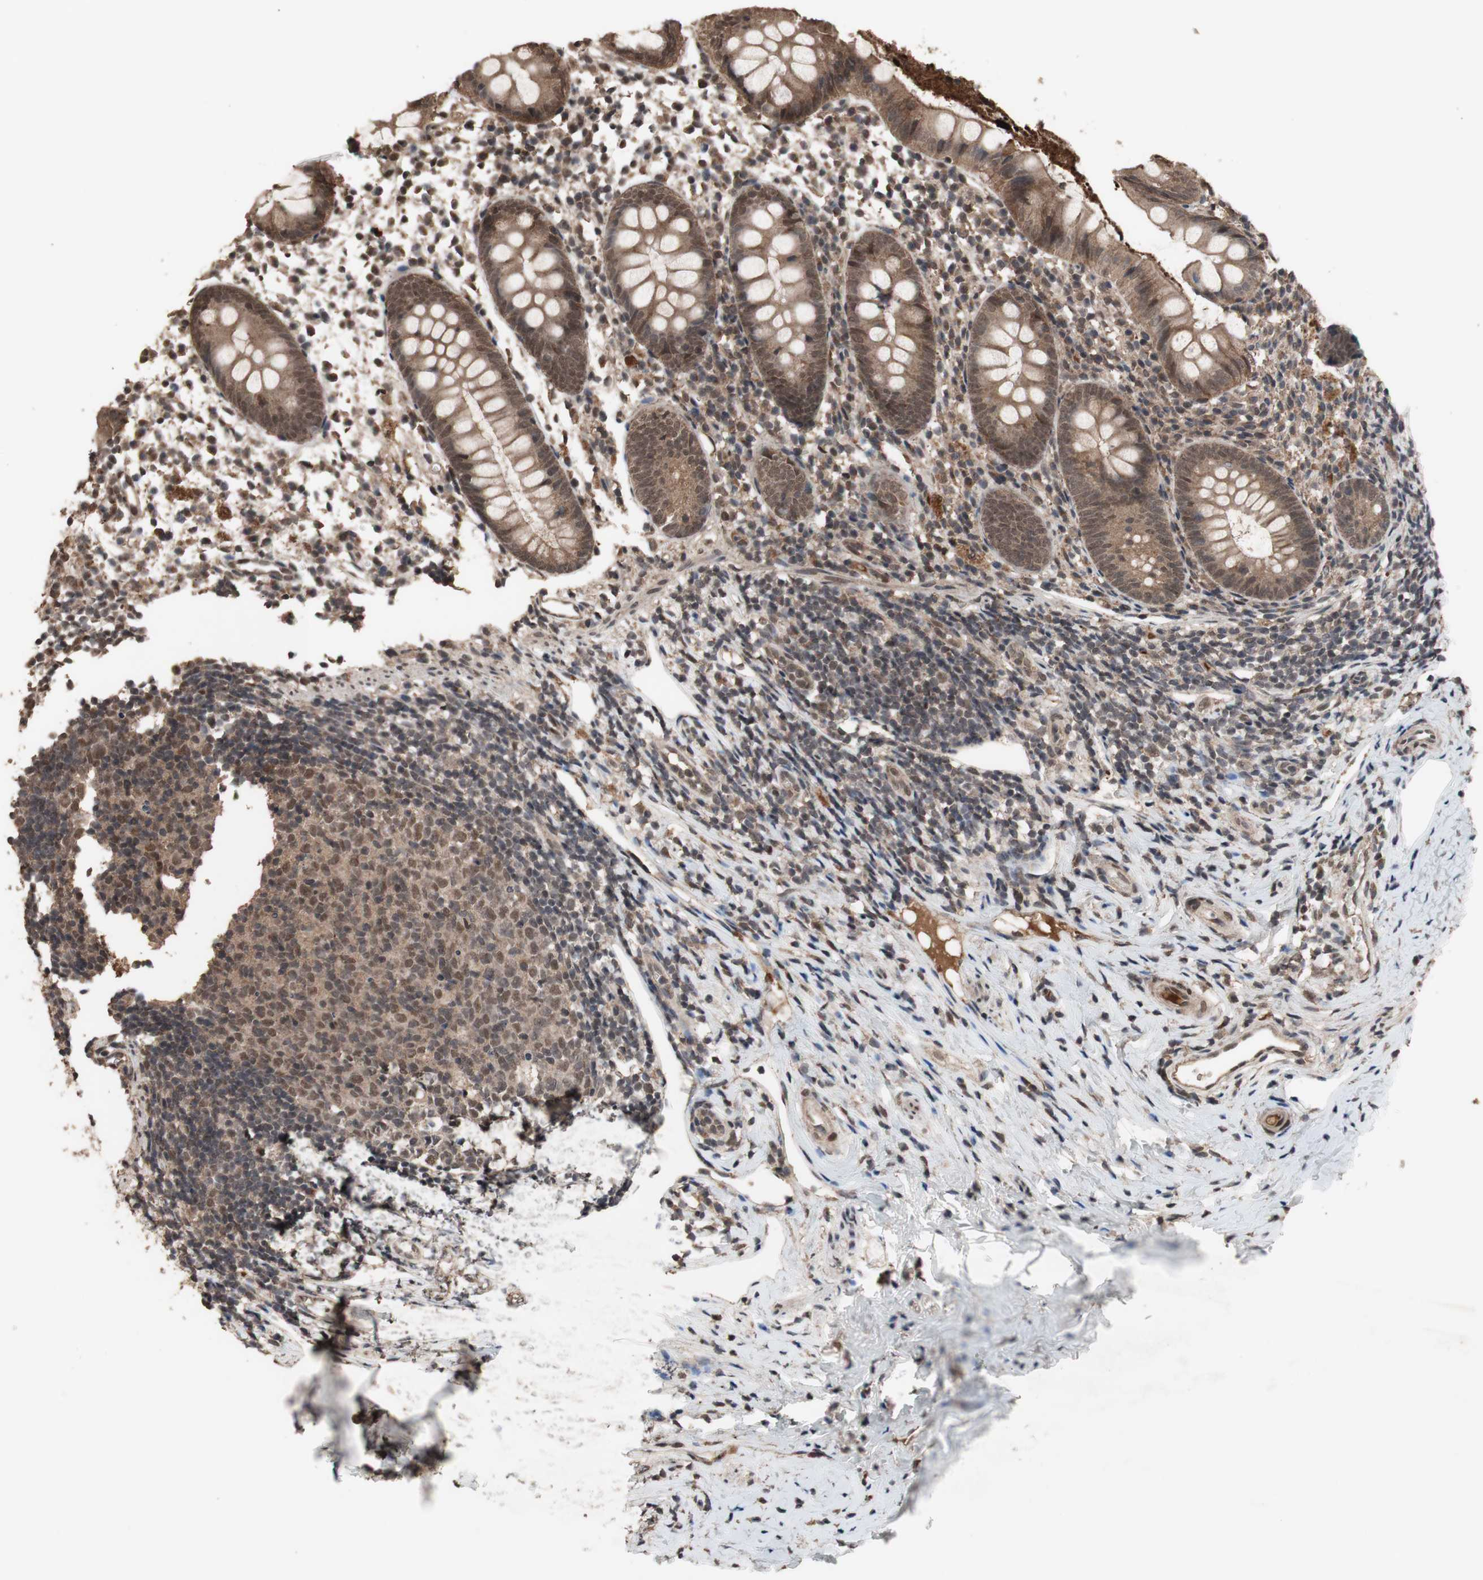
{"staining": {"intensity": "moderate", "quantity": ">75%", "location": "cytoplasmic/membranous,nuclear"}, "tissue": "appendix", "cell_type": "Glandular cells", "image_type": "normal", "snomed": [{"axis": "morphology", "description": "Normal tissue, NOS"}, {"axis": "topography", "description": "Appendix"}], "caption": "Protein expression by immunohistochemistry demonstrates moderate cytoplasmic/membranous,nuclear staining in approximately >75% of glandular cells in benign appendix. (DAB = brown stain, brightfield microscopy at high magnification).", "gene": "KANSL1", "patient": {"sex": "female", "age": 20}}